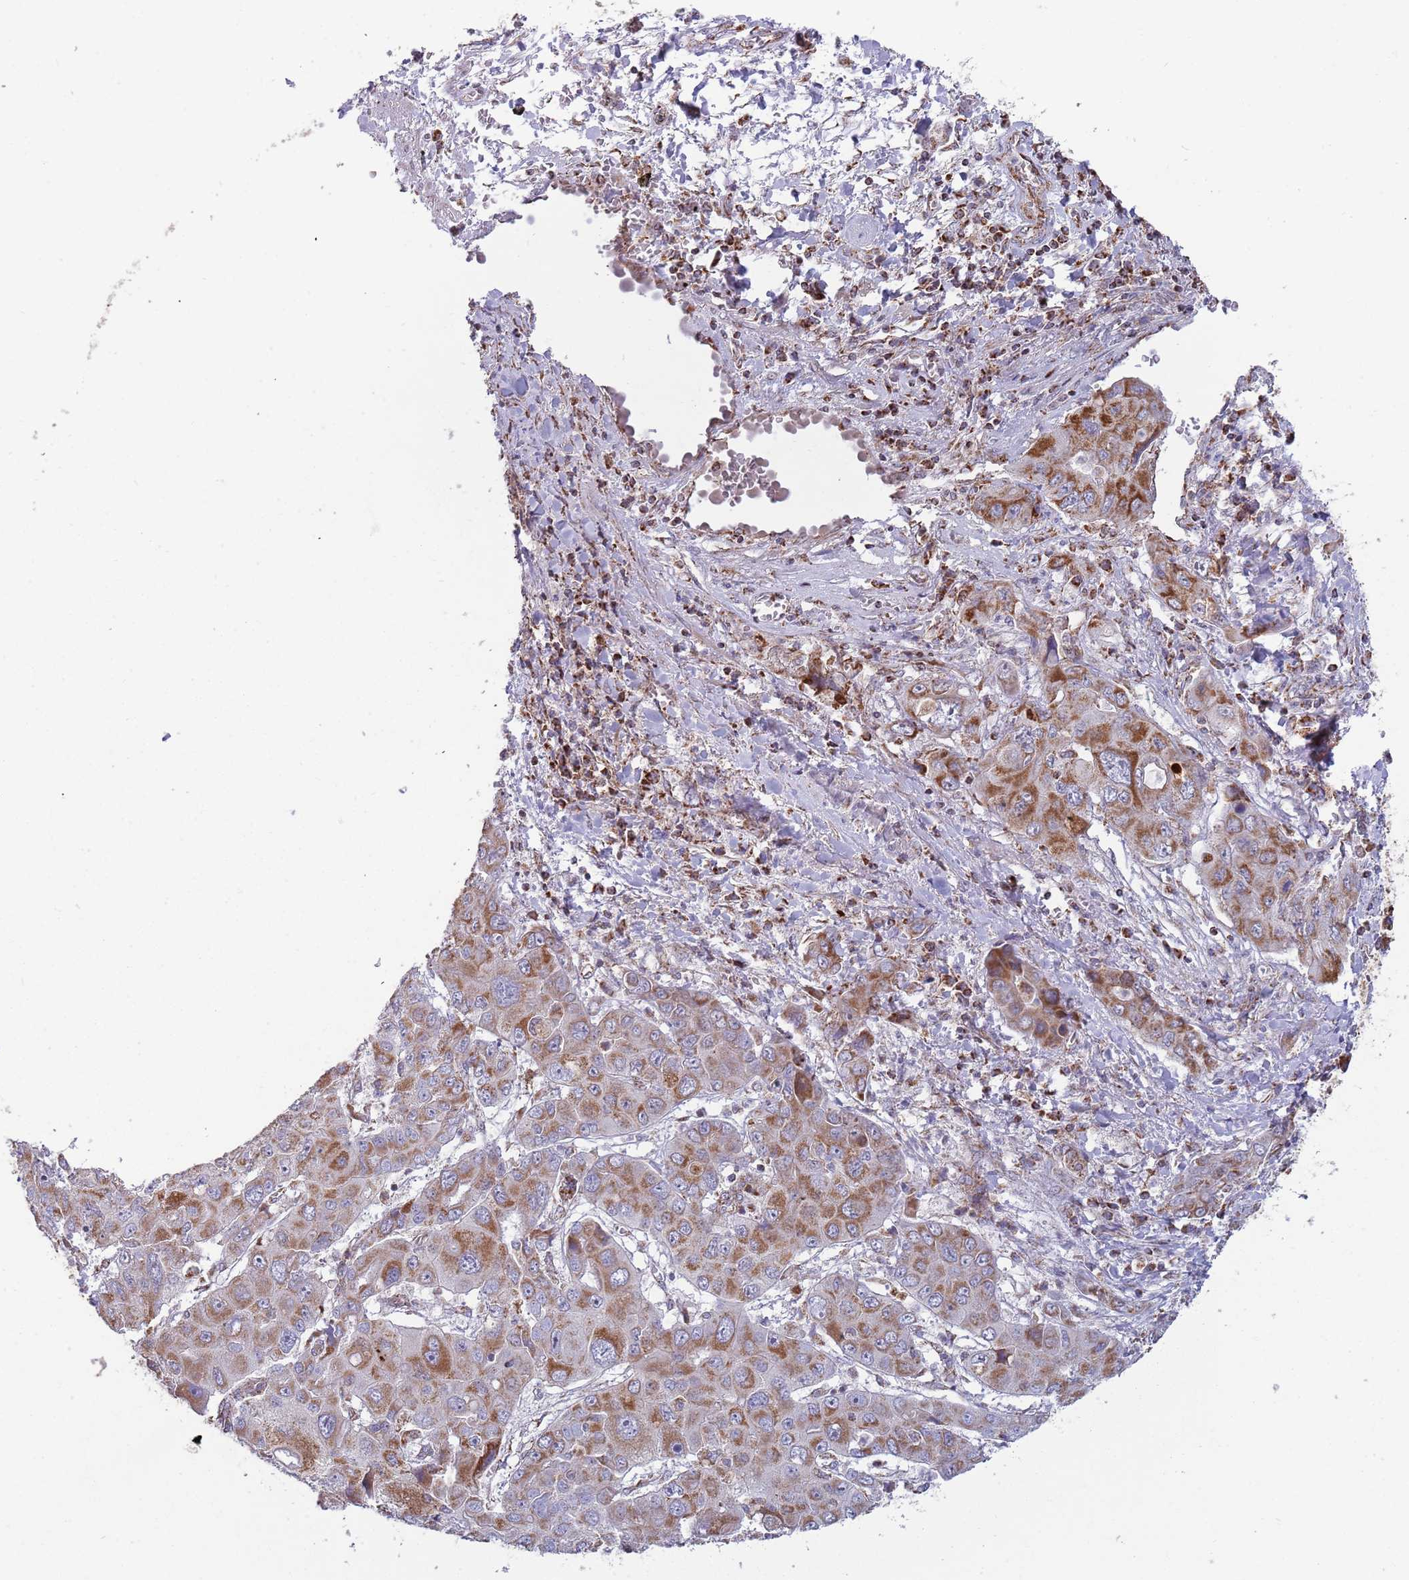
{"staining": {"intensity": "moderate", "quantity": ">75%", "location": "cytoplasmic/membranous"}, "tissue": "liver cancer", "cell_type": "Tumor cells", "image_type": "cancer", "snomed": [{"axis": "morphology", "description": "Cholangiocarcinoma"}, {"axis": "topography", "description": "Liver"}], "caption": "Liver cancer (cholangiocarcinoma) stained with immunohistochemistry (IHC) reveals moderate cytoplasmic/membranous expression in approximately >75% of tumor cells. The staining is performed using DAB brown chromogen to label protein expression. The nuclei are counter-stained blue using hematoxylin.", "gene": "VPS16", "patient": {"sex": "male", "age": 67}}